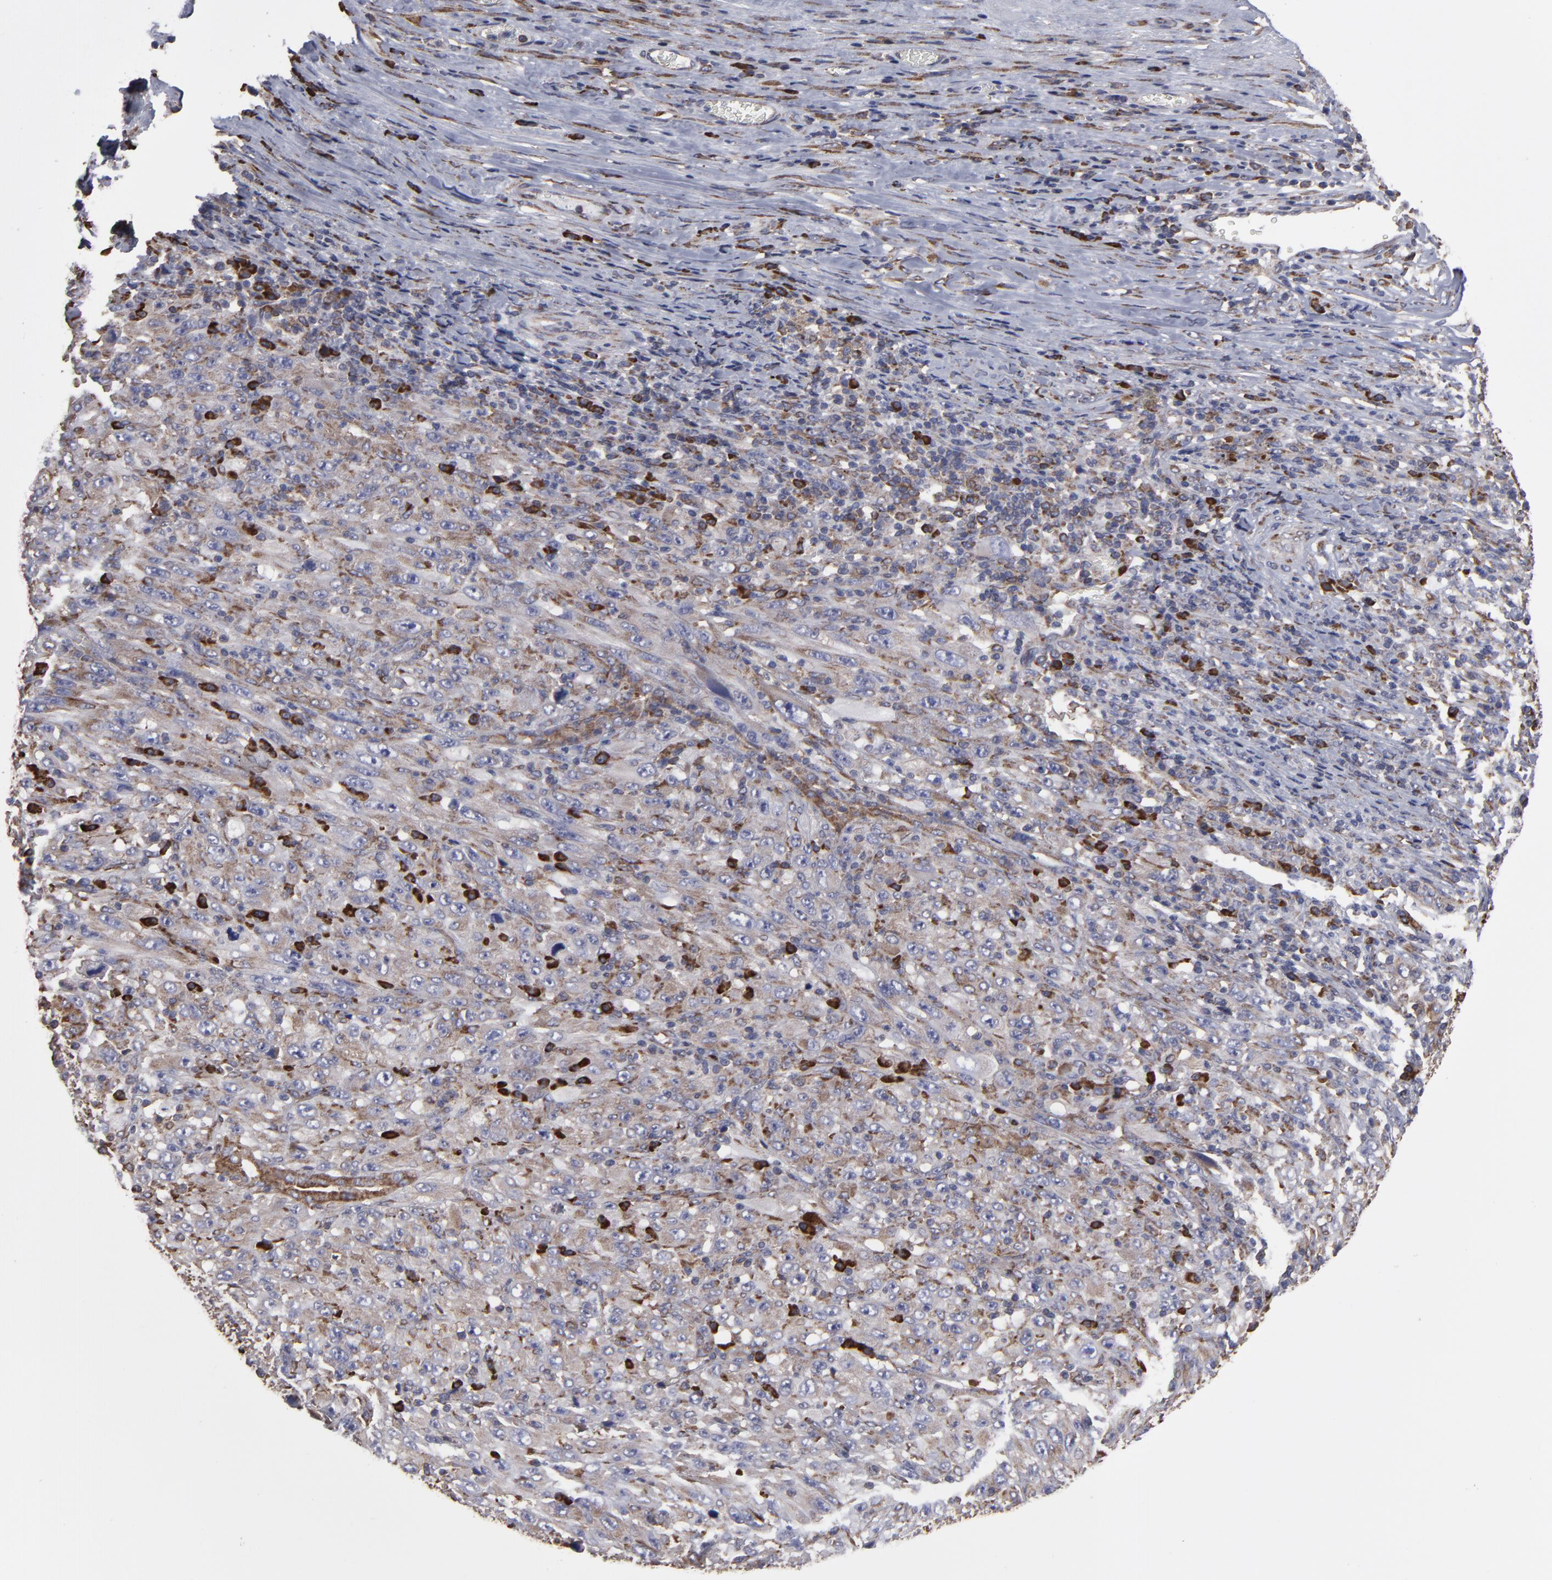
{"staining": {"intensity": "weak", "quantity": ">75%", "location": "cytoplasmic/membranous"}, "tissue": "melanoma", "cell_type": "Tumor cells", "image_type": "cancer", "snomed": [{"axis": "morphology", "description": "Malignant melanoma, Metastatic site"}, {"axis": "topography", "description": "Skin"}], "caption": "There is low levels of weak cytoplasmic/membranous staining in tumor cells of malignant melanoma (metastatic site), as demonstrated by immunohistochemical staining (brown color).", "gene": "SND1", "patient": {"sex": "female", "age": 56}}